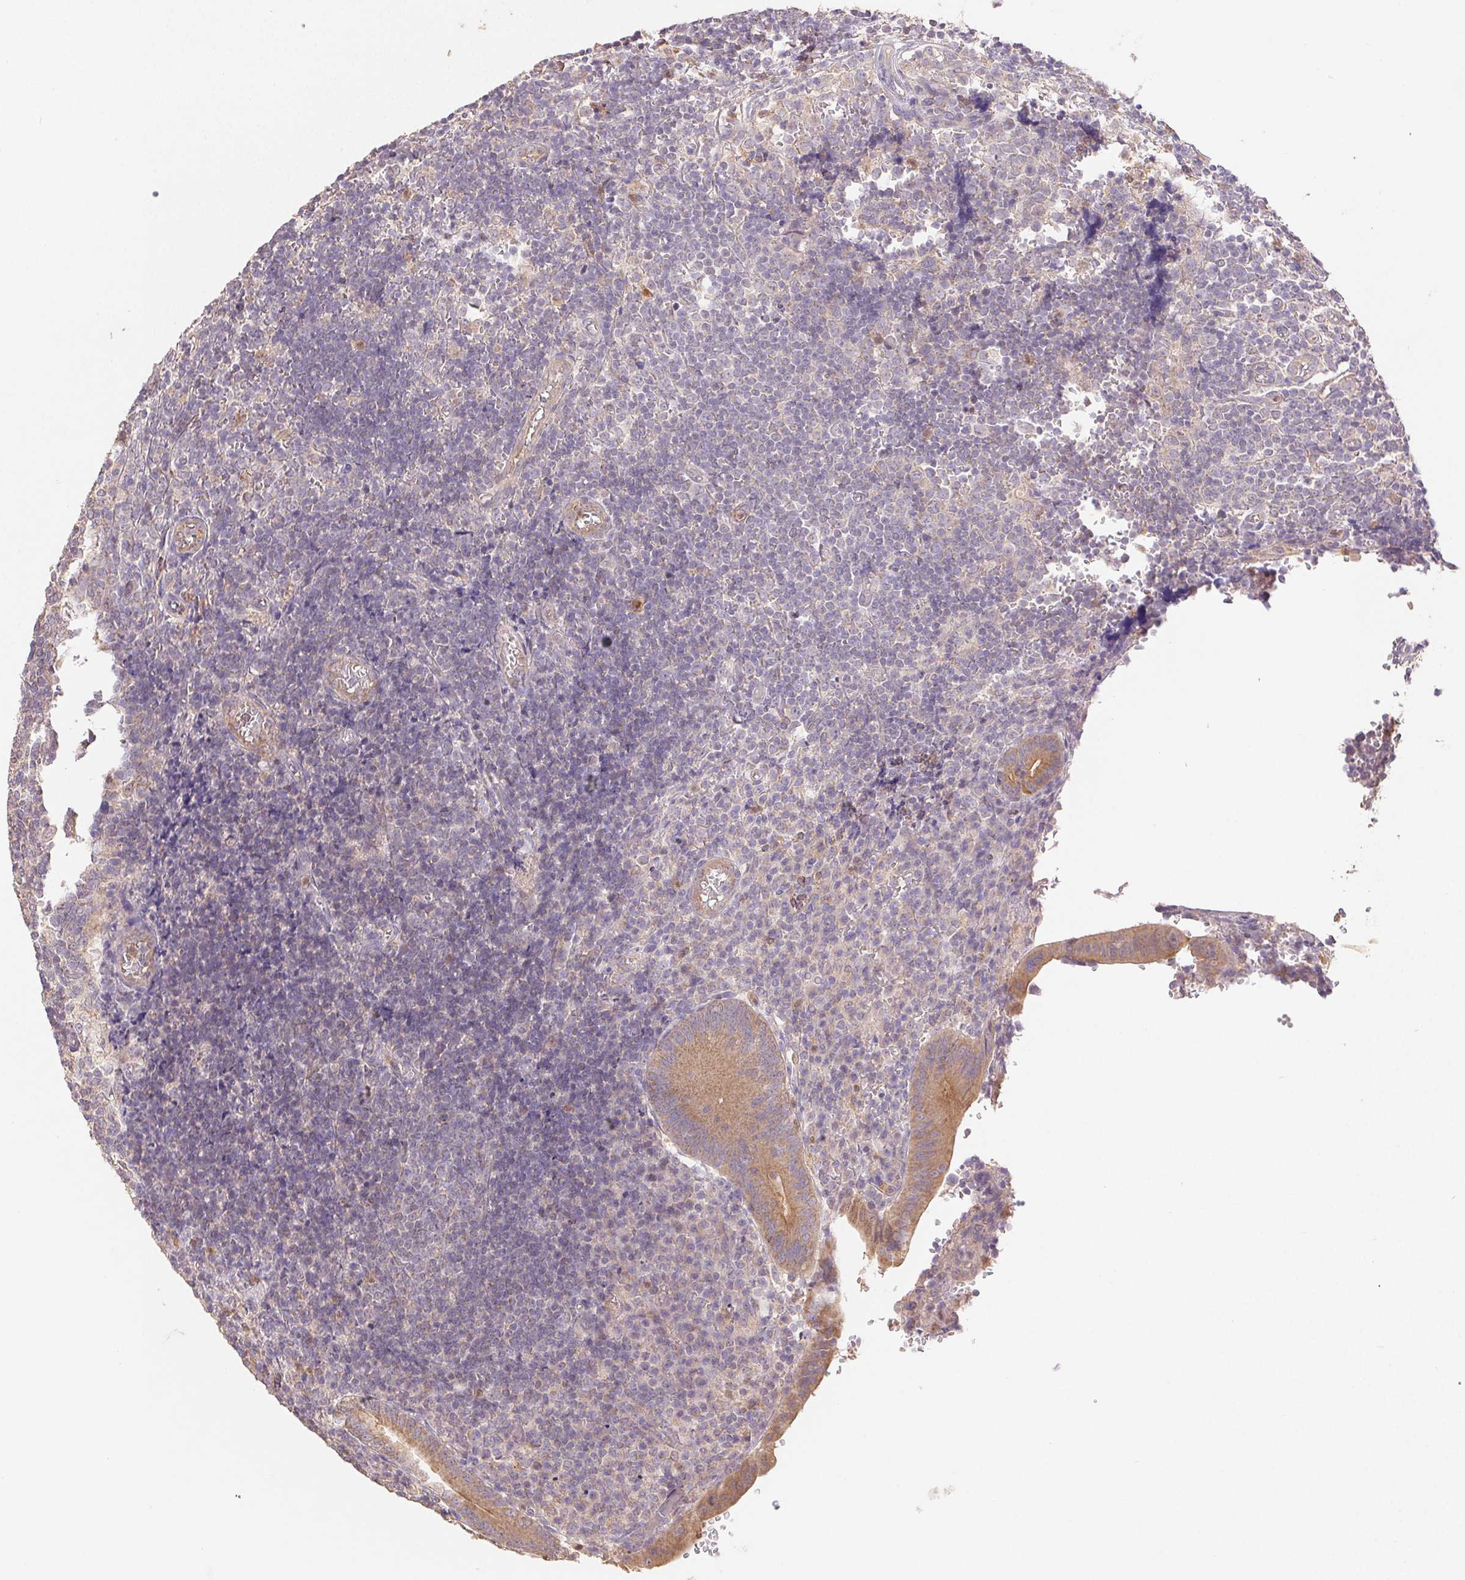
{"staining": {"intensity": "moderate", "quantity": ">75%", "location": "cytoplasmic/membranous"}, "tissue": "appendix", "cell_type": "Glandular cells", "image_type": "normal", "snomed": [{"axis": "morphology", "description": "Normal tissue, NOS"}, {"axis": "topography", "description": "Appendix"}], "caption": "The histopathology image demonstrates staining of normal appendix, revealing moderate cytoplasmic/membranous protein expression (brown color) within glandular cells.", "gene": "RAB11A", "patient": {"sex": "male", "age": 18}}